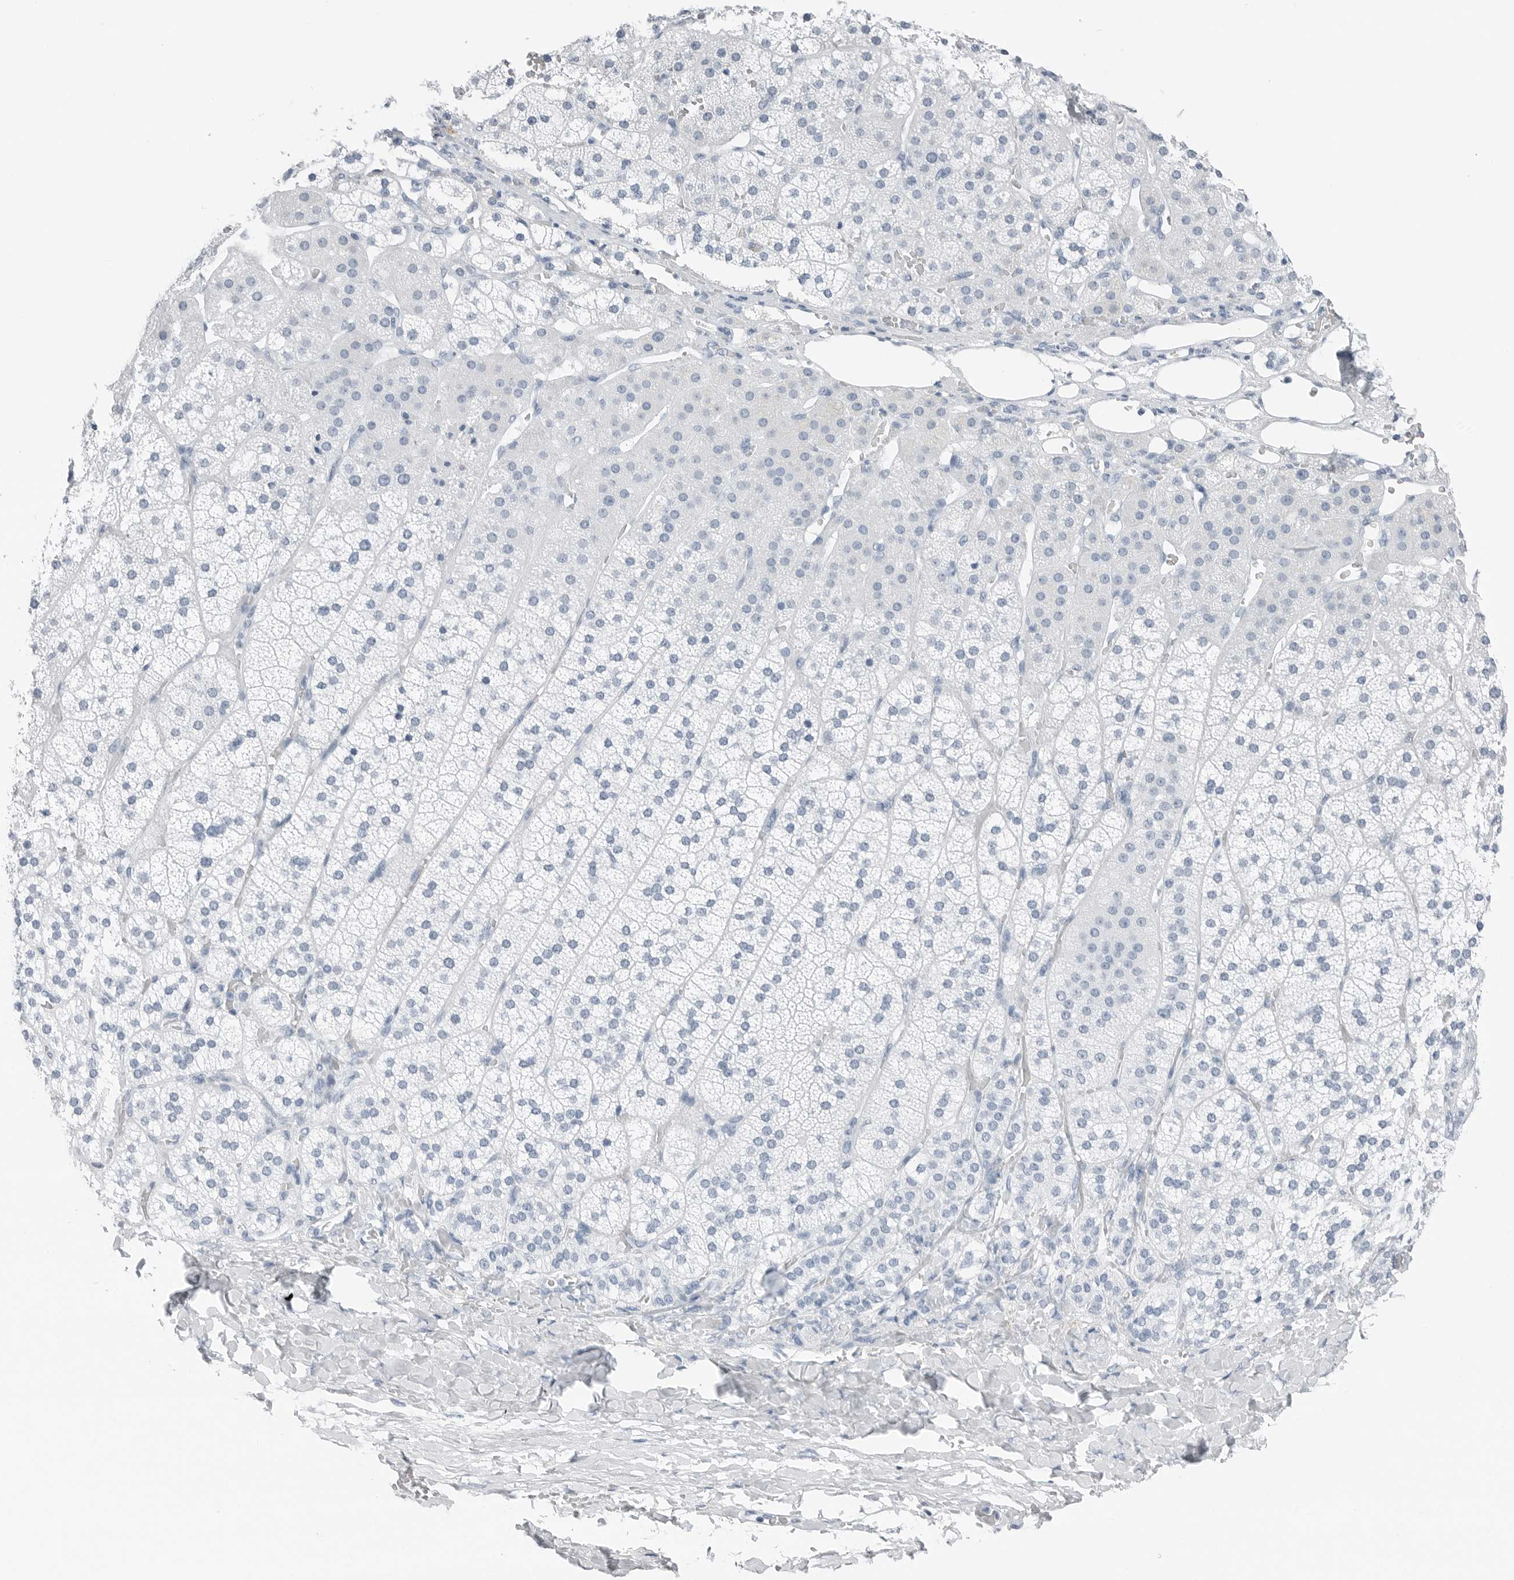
{"staining": {"intensity": "negative", "quantity": "none", "location": "none"}, "tissue": "adrenal gland", "cell_type": "Glandular cells", "image_type": "normal", "snomed": [{"axis": "morphology", "description": "Normal tissue, NOS"}, {"axis": "topography", "description": "Adrenal gland"}], "caption": "Immunohistochemistry photomicrograph of unremarkable adrenal gland stained for a protein (brown), which exhibits no positivity in glandular cells. The staining was performed using DAB to visualize the protein expression in brown, while the nuclei were stained in blue with hematoxylin (Magnification: 20x).", "gene": "SLPI", "patient": {"sex": "female", "age": 44}}